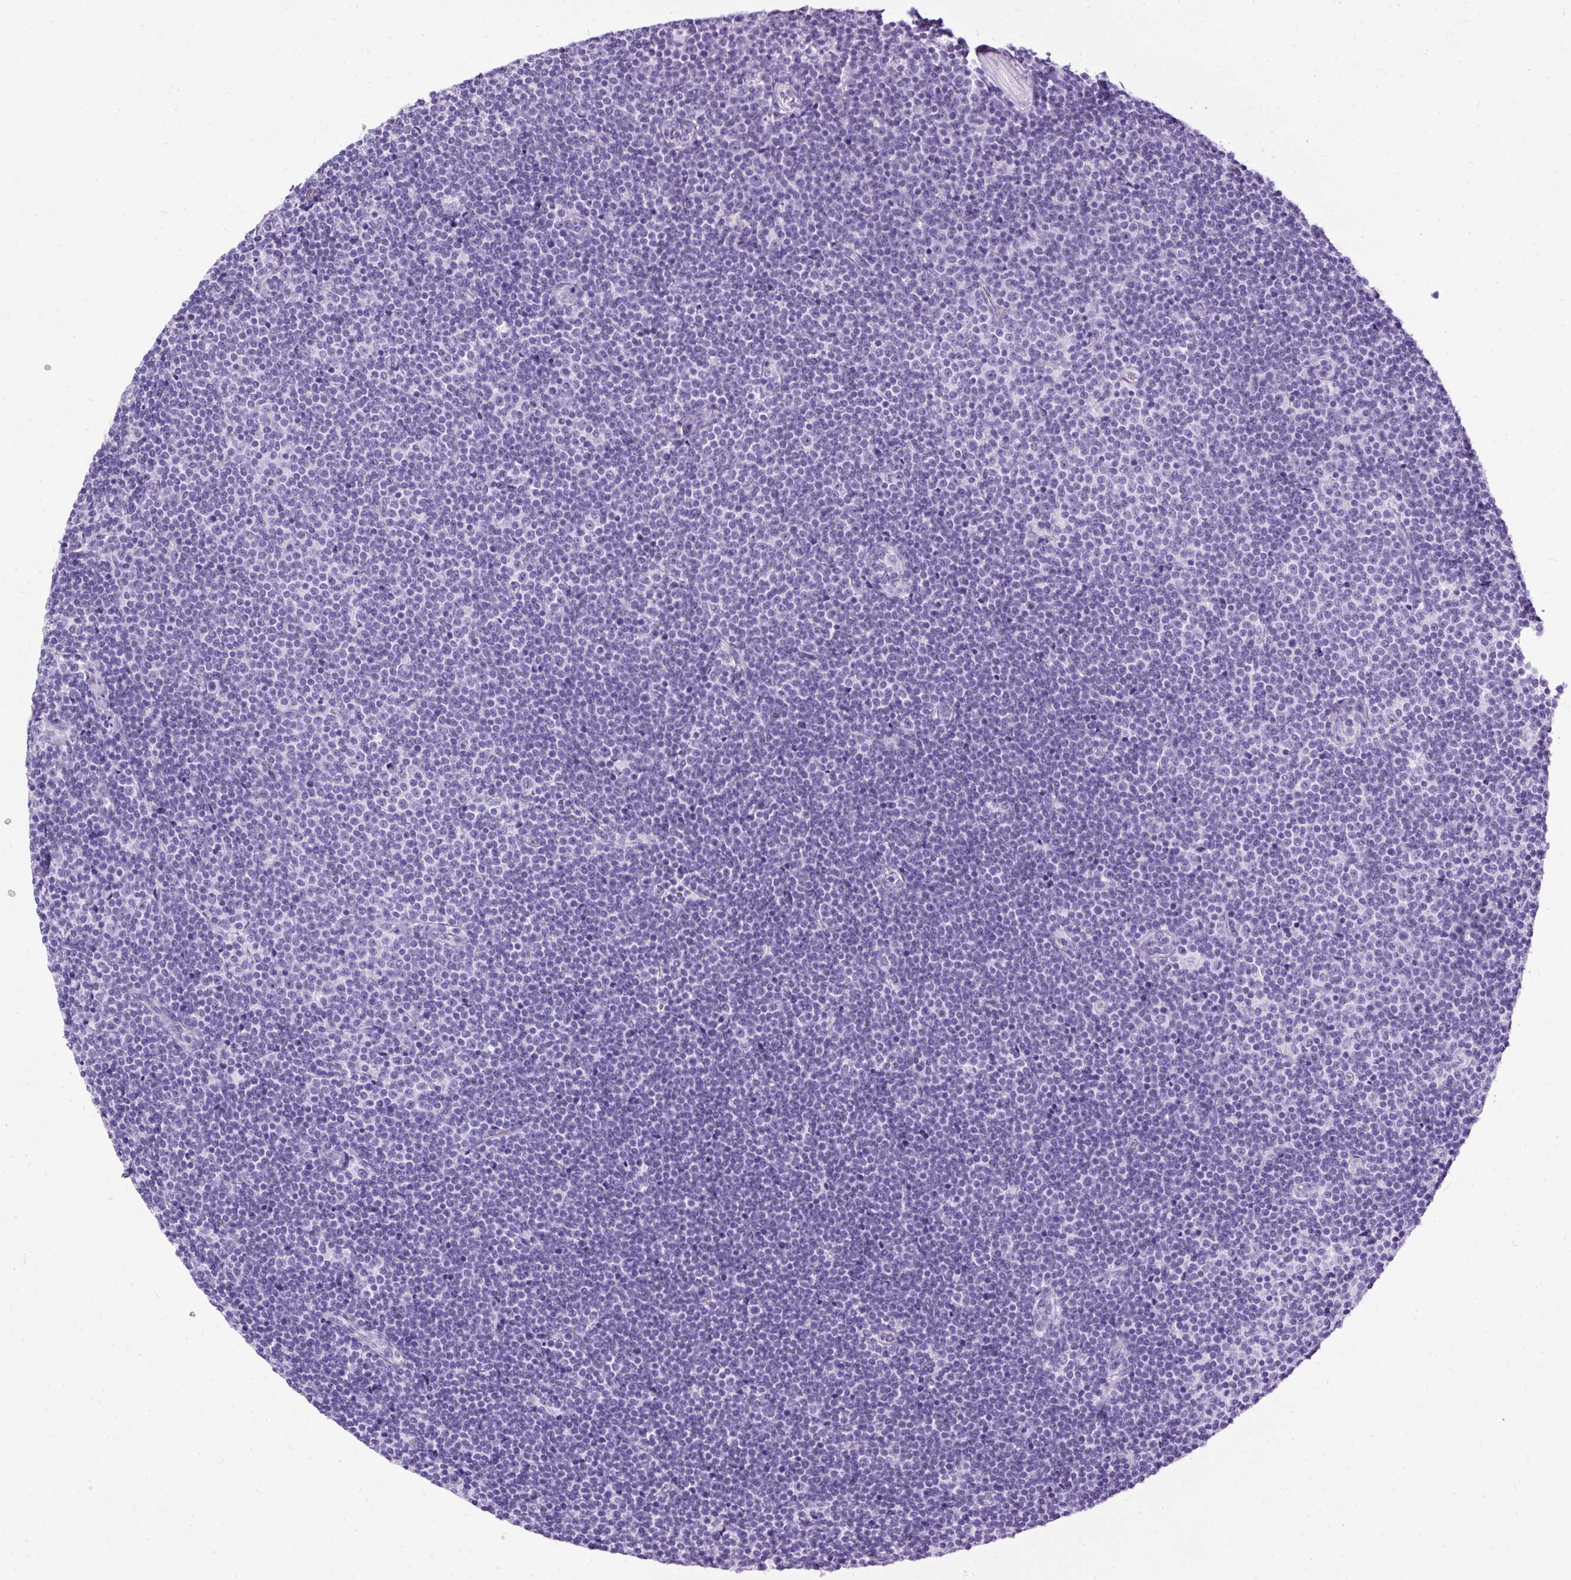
{"staining": {"intensity": "negative", "quantity": "none", "location": "none"}, "tissue": "lymphoma", "cell_type": "Tumor cells", "image_type": "cancer", "snomed": [{"axis": "morphology", "description": "Malignant lymphoma, non-Hodgkin's type, Low grade"}, {"axis": "topography", "description": "Lymph node"}], "caption": "Tumor cells are negative for brown protein staining in lymphoma.", "gene": "HEY1", "patient": {"sex": "male", "age": 48}}